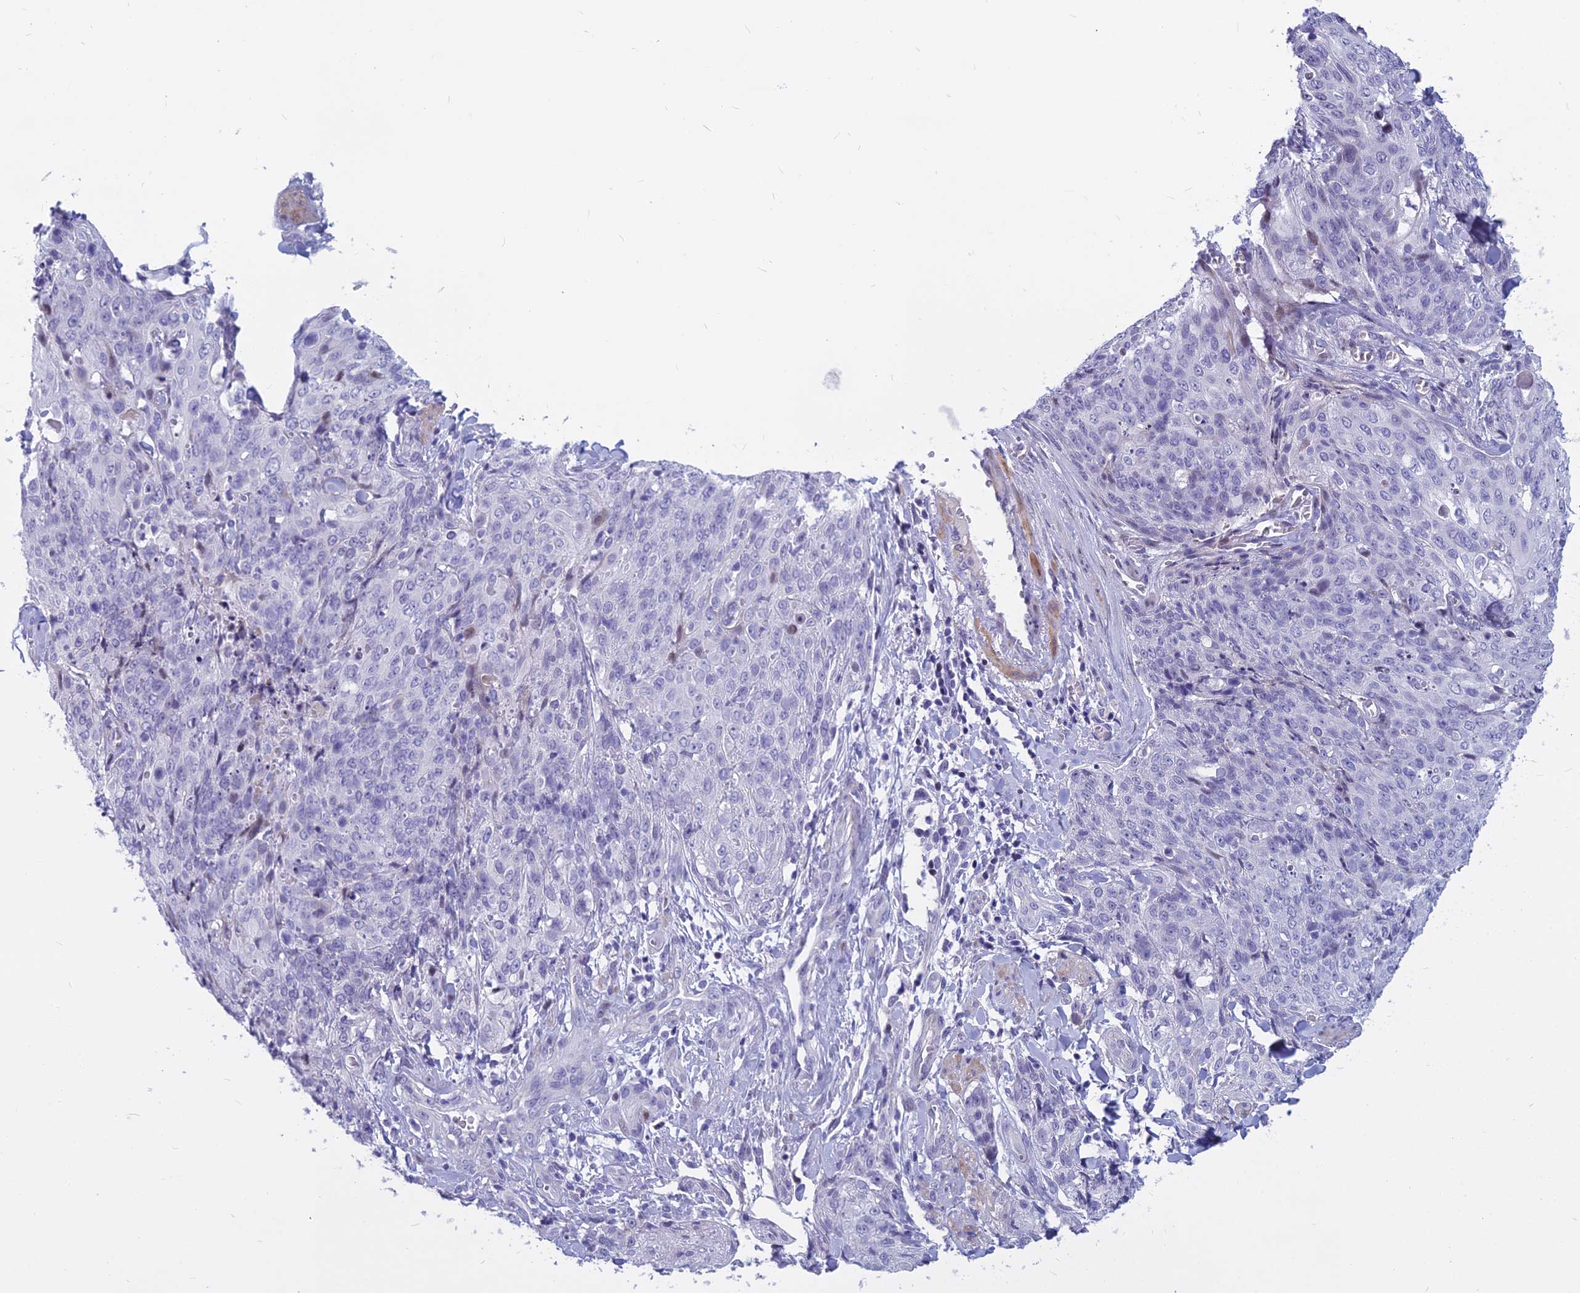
{"staining": {"intensity": "negative", "quantity": "none", "location": "none"}, "tissue": "skin cancer", "cell_type": "Tumor cells", "image_type": "cancer", "snomed": [{"axis": "morphology", "description": "Squamous cell carcinoma, NOS"}, {"axis": "topography", "description": "Skin"}, {"axis": "topography", "description": "Vulva"}], "caption": "This is a image of IHC staining of skin cancer, which shows no staining in tumor cells.", "gene": "MYBPC2", "patient": {"sex": "female", "age": 85}}